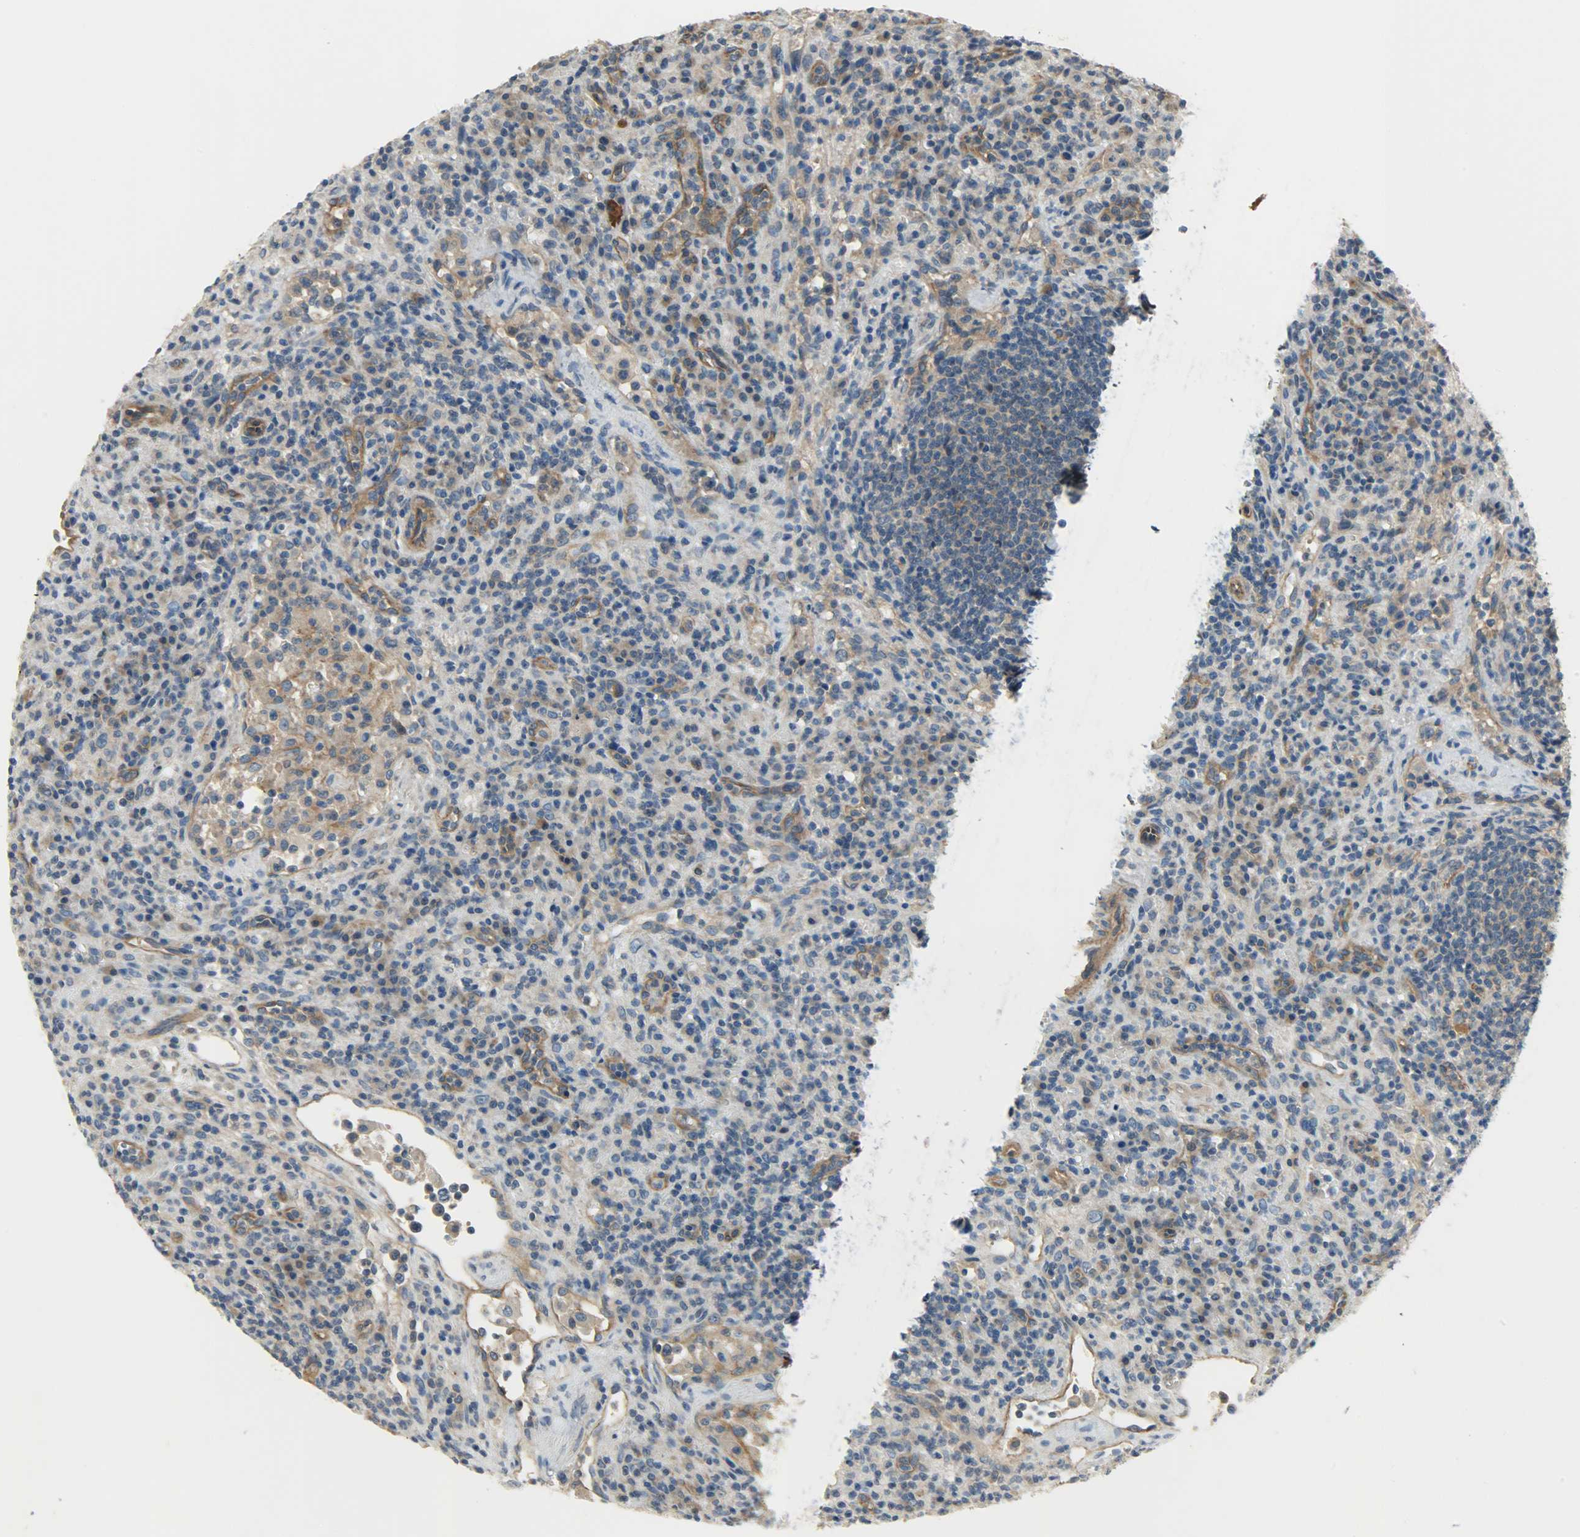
{"staining": {"intensity": "moderate", "quantity": ">75%", "location": "cytoplasmic/membranous"}, "tissue": "lymphoma", "cell_type": "Tumor cells", "image_type": "cancer", "snomed": [{"axis": "morphology", "description": "Hodgkin's disease, NOS"}, {"axis": "topography", "description": "Lymph node"}], "caption": "Tumor cells display medium levels of moderate cytoplasmic/membranous expression in approximately >75% of cells in human Hodgkin's disease.", "gene": "KIAA1217", "patient": {"sex": "male", "age": 65}}